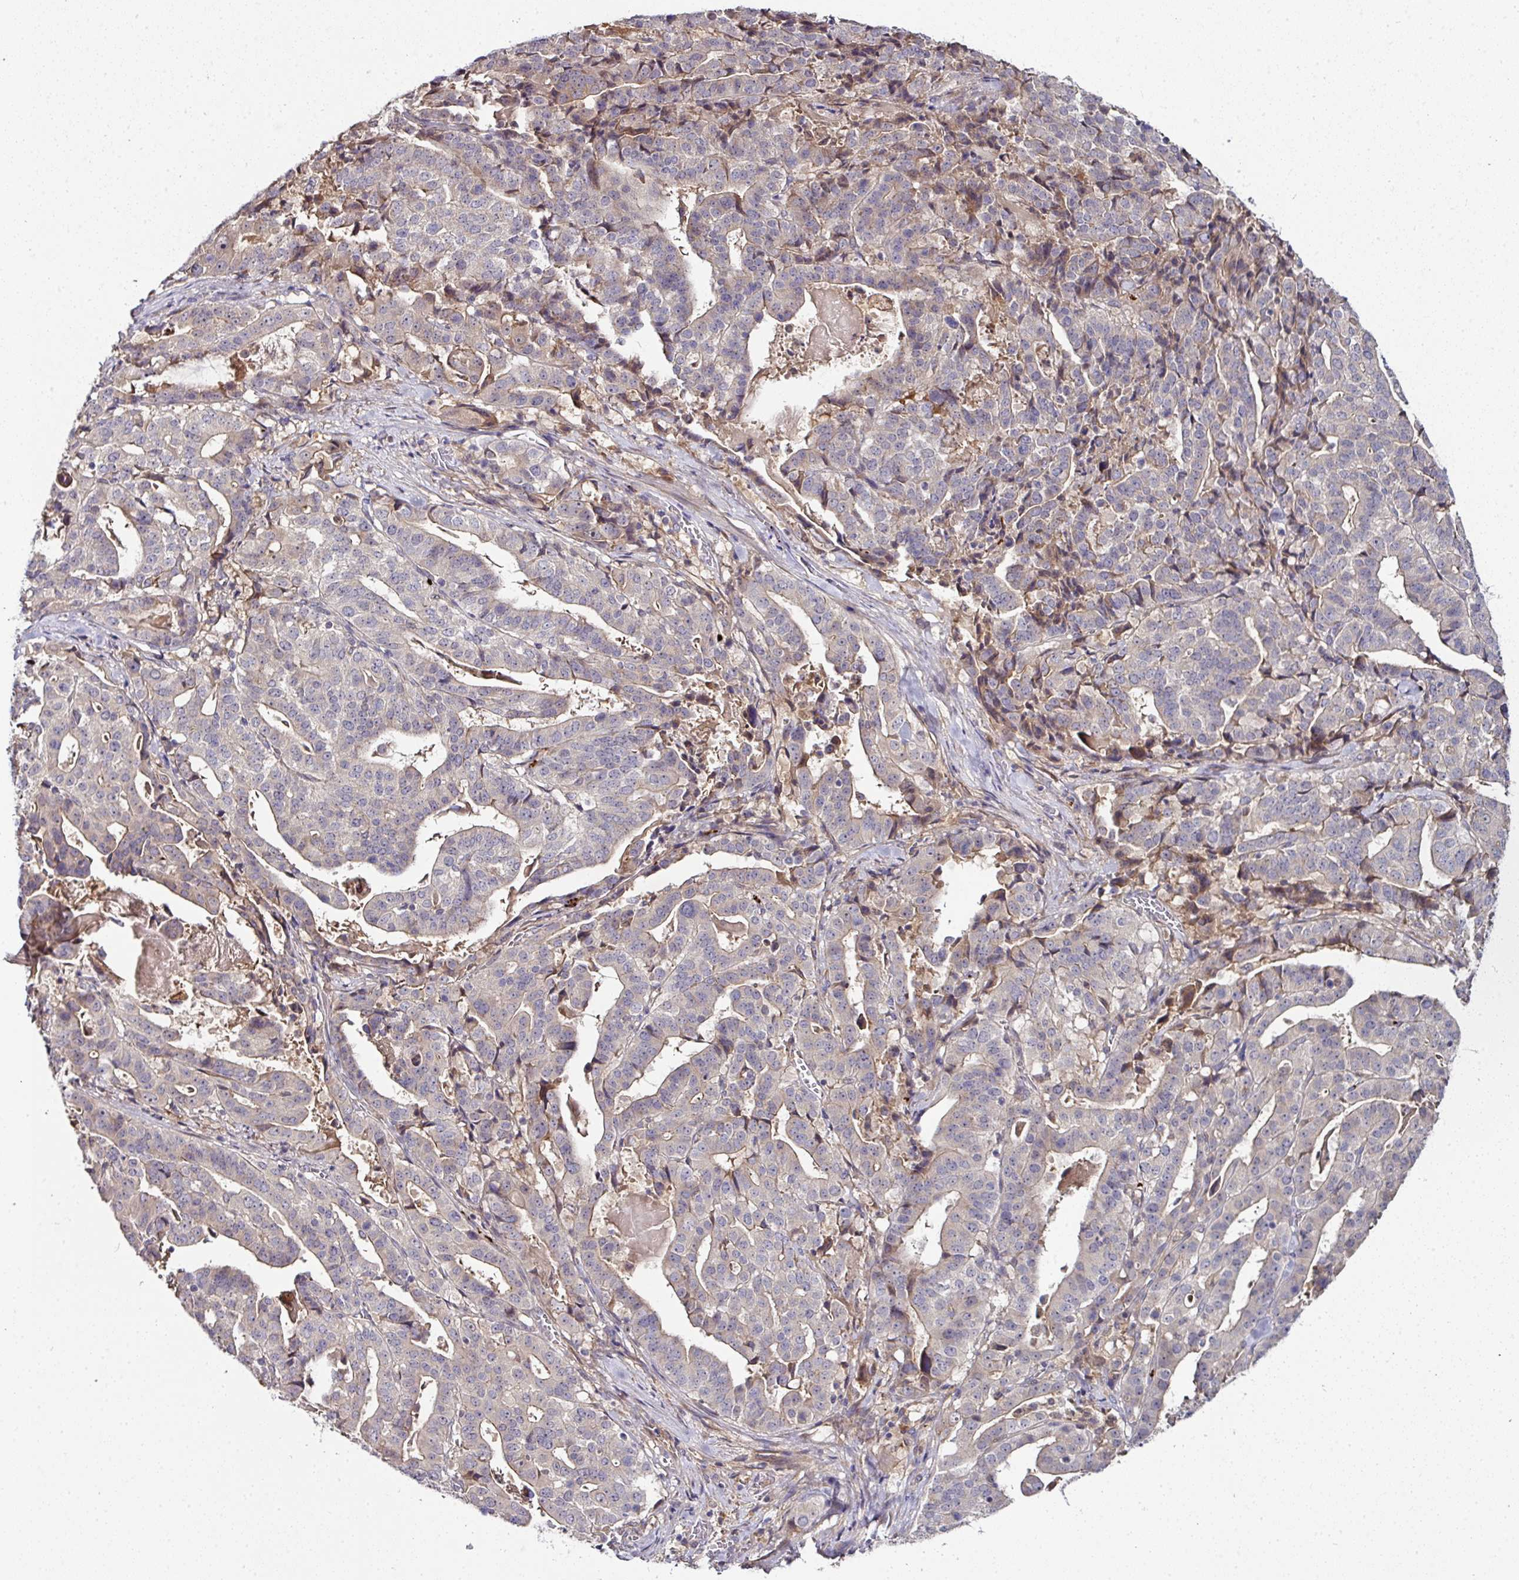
{"staining": {"intensity": "negative", "quantity": "none", "location": "none"}, "tissue": "stomach cancer", "cell_type": "Tumor cells", "image_type": "cancer", "snomed": [{"axis": "morphology", "description": "Adenocarcinoma, NOS"}, {"axis": "topography", "description": "Stomach"}], "caption": "DAB (3,3'-diaminobenzidine) immunohistochemical staining of stomach cancer (adenocarcinoma) displays no significant positivity in tumor cells.", "gene": "CTDSP2", "patient": {"sex": "male", "age": 48}}